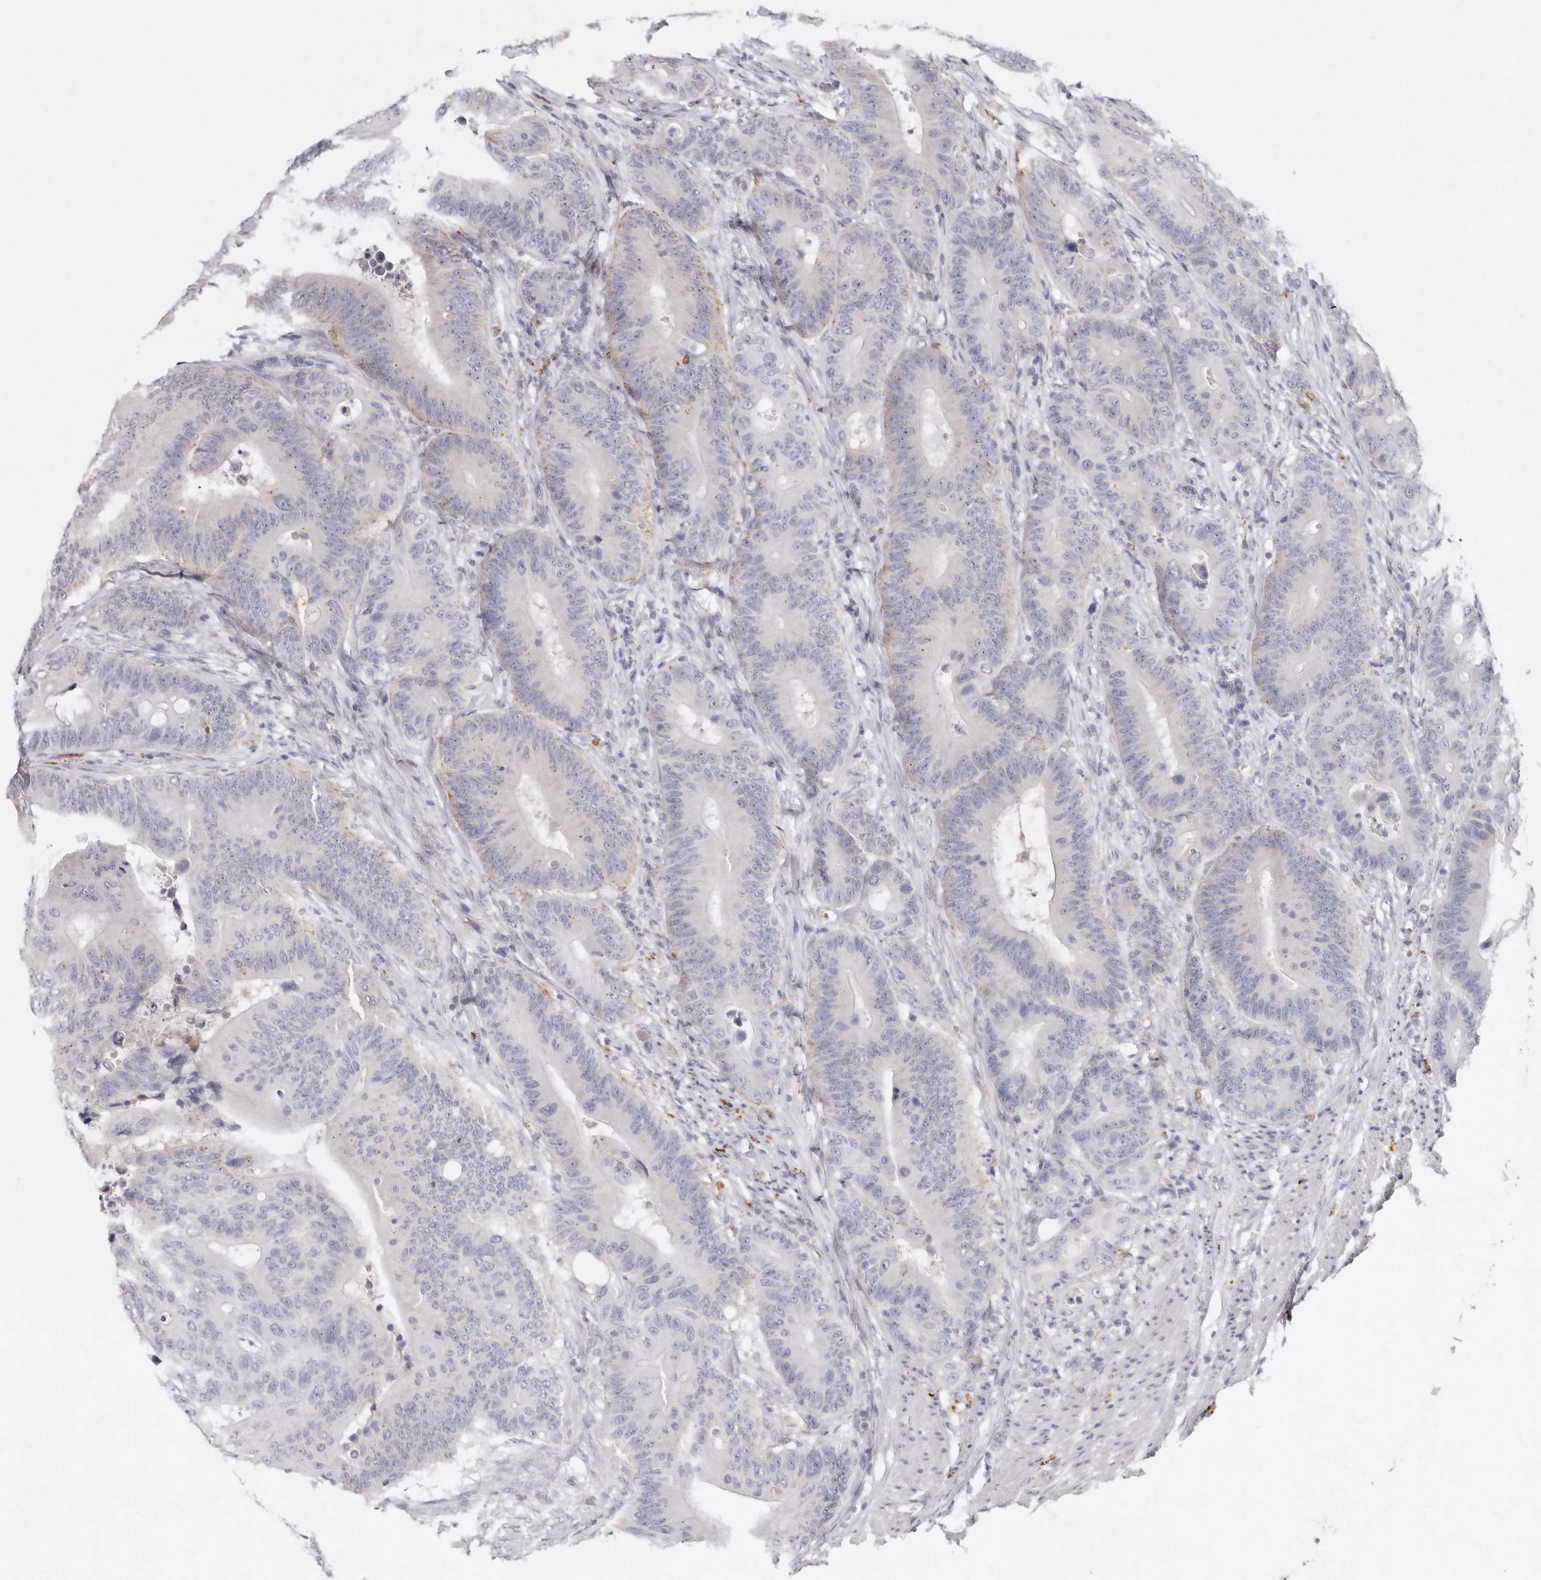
{"staining": {"intensity": "weak", "quantity": "<25%", "location": "cytoplasmic/membranous"}, "tissue": "colorectal cancer", "cell_type": "Tumor cells", "image_type": "cancer", "snomed": [{"axis": "morphology", "description": "Adenocarcinoma, NOS"}, {"axis": "topography", "description": "Colon"}], "caption": "Tumor cells show no significant positivity in adenocarcinoma (colorectal).", "gene": "FAM185A", "patient": {"sex": "male", "age": 83}}